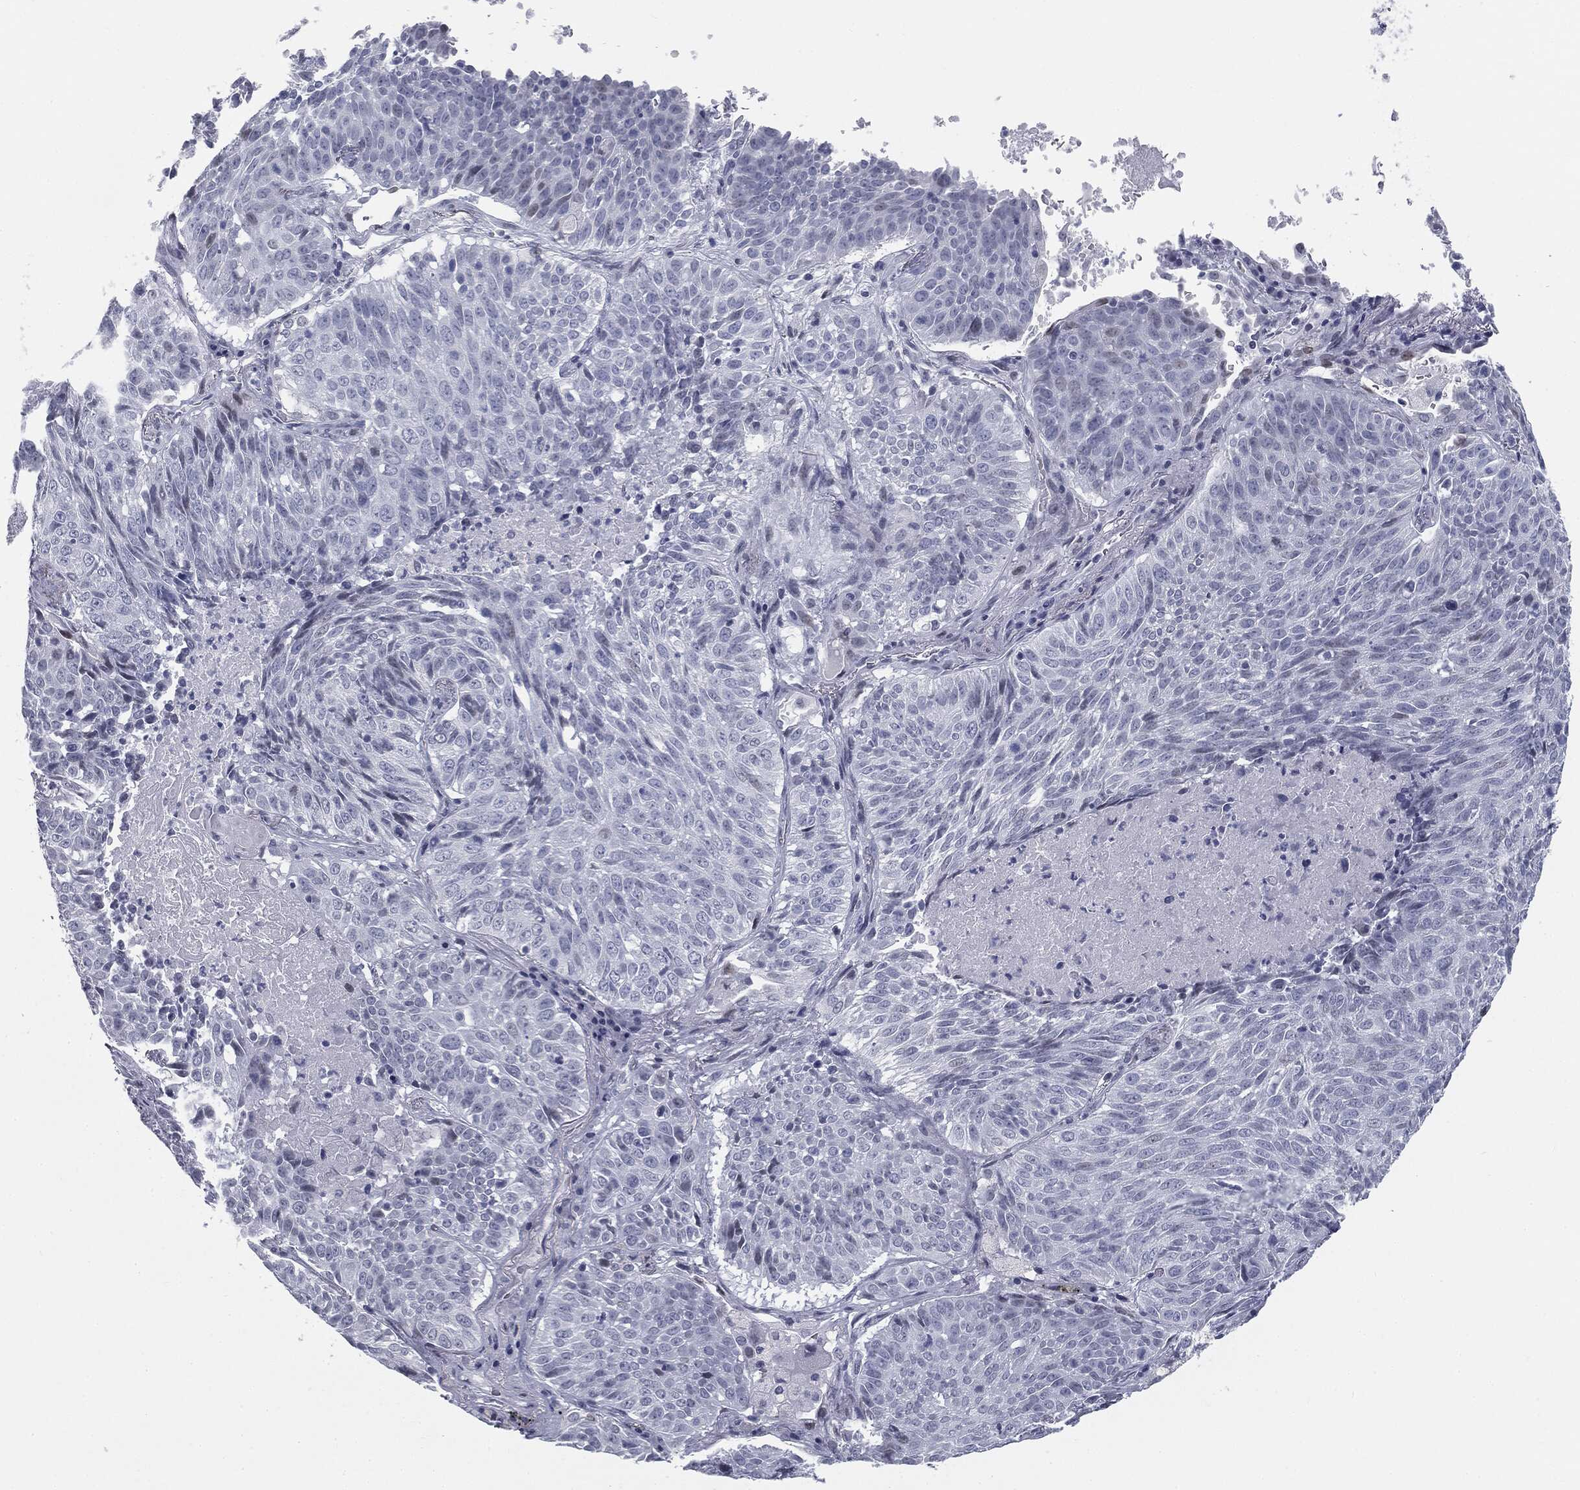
{"staining": {"intensity": "negative", "quantity": "none", "location": "none"}, "tissue": "lung cancer", "cell_type": "Tumor cells", "image_type": "cancer", "snomed": [{"axis": "morphology", "description": "Squamous cell carcinoma, NOS"}, {"axis": "topography", "description": "Lung"}], "caption": "Protein analysis of lung cancer displays no significant expression in tumor cells.", "gene": "TPO", "patient": {"sex": "male", "age": 64}}